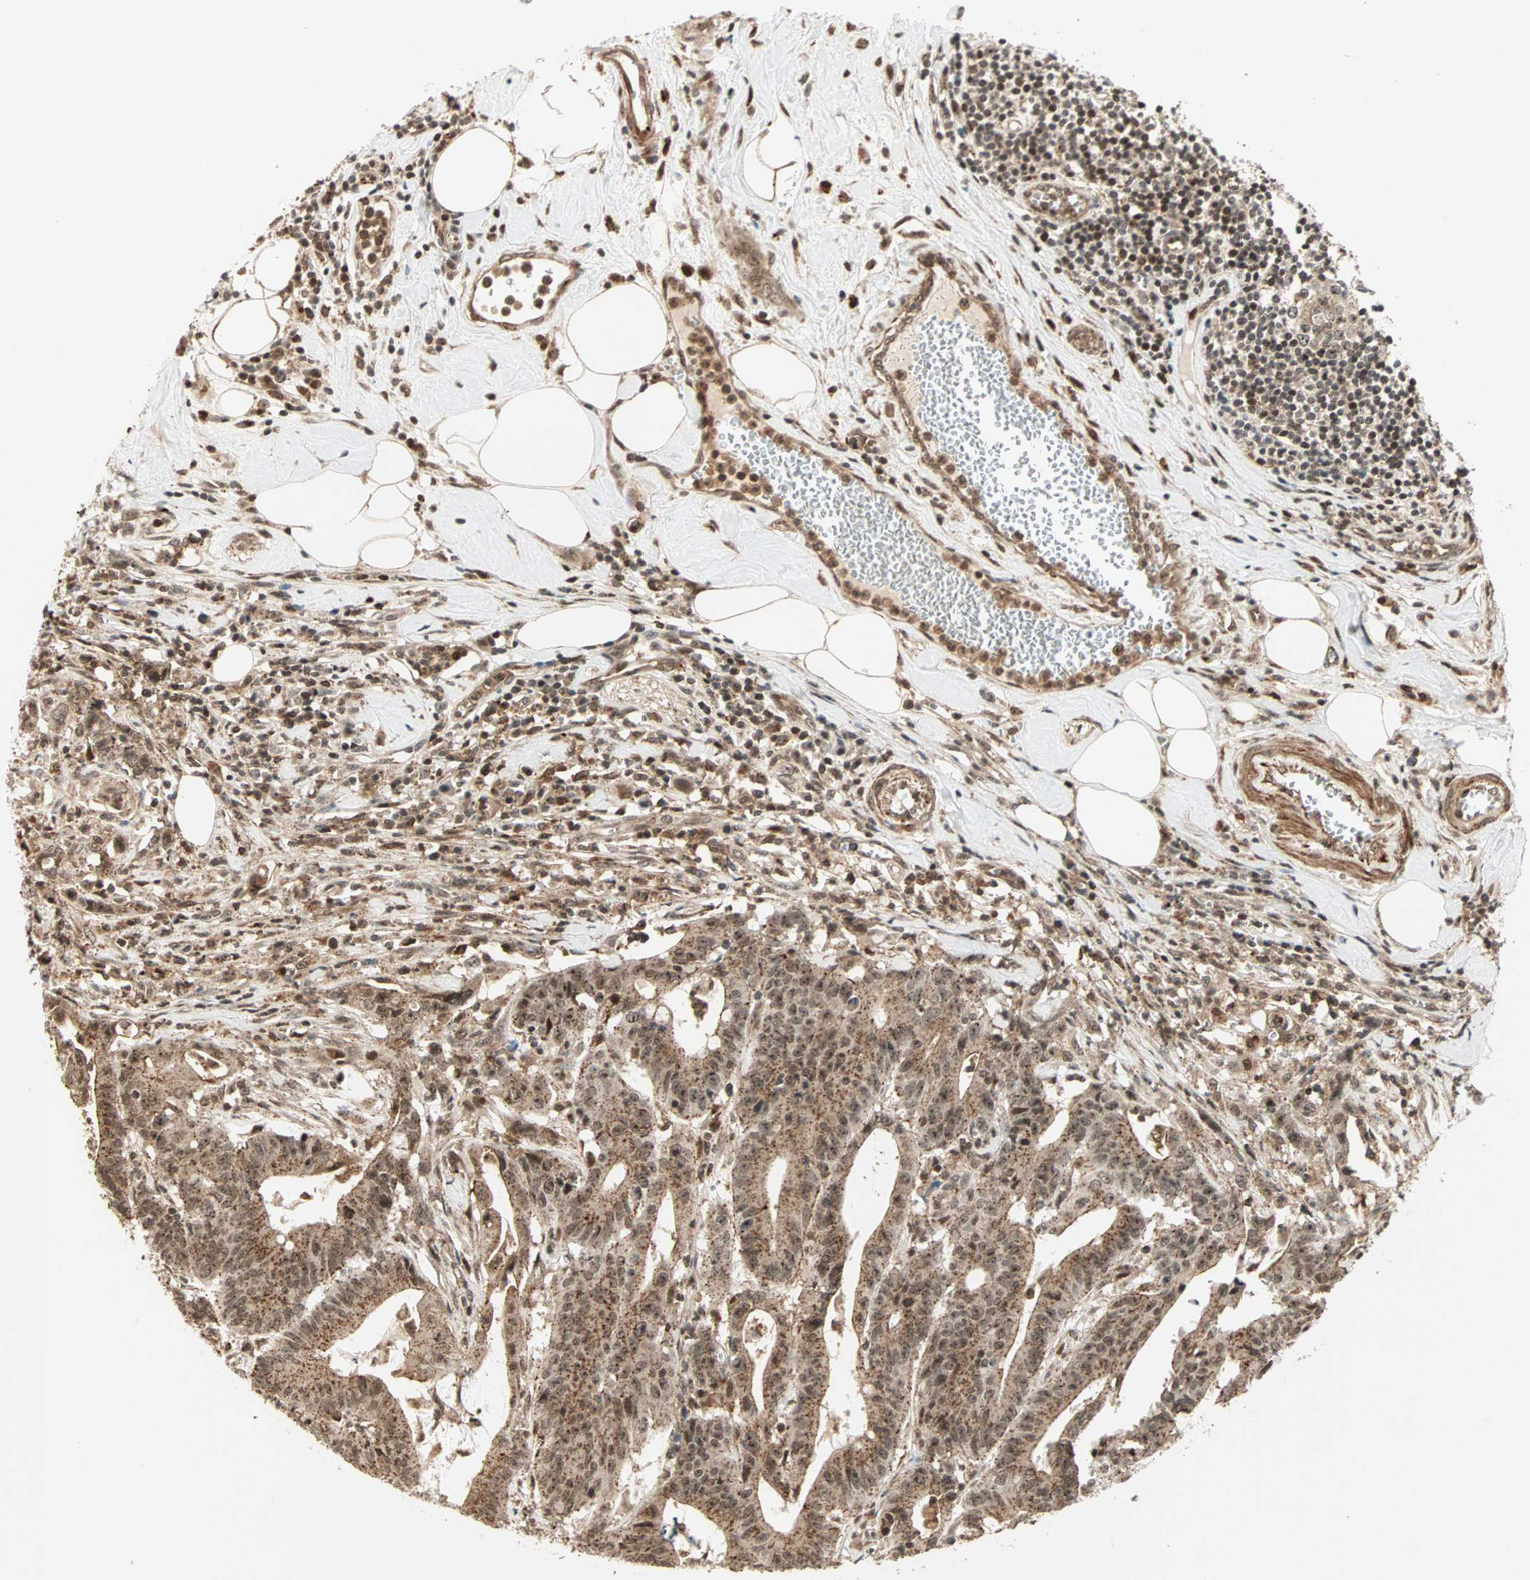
{"staining": {"intensity": "strong", "quantity": ">75%", "location": "cytoplasmic/membranous,nuclear"}, "tissue": "colorectal cancer", "cell_type": "Tumor cells", "image_type": "cancer", "snomed": [{"axis": "morphology", "description": "Adenocarcinoma, NOS"}, {"axis": "topography", "description": "Colon"}], "caption": "Colorectal cancer (adenocarcinoma) stained with a brown dye reveals strong cytoplasmic/membranous and nuclear positive expression in about >75% of tumor cells.", "gene": "ZBED9", "patient": {"sex": "male", "age": 45}}